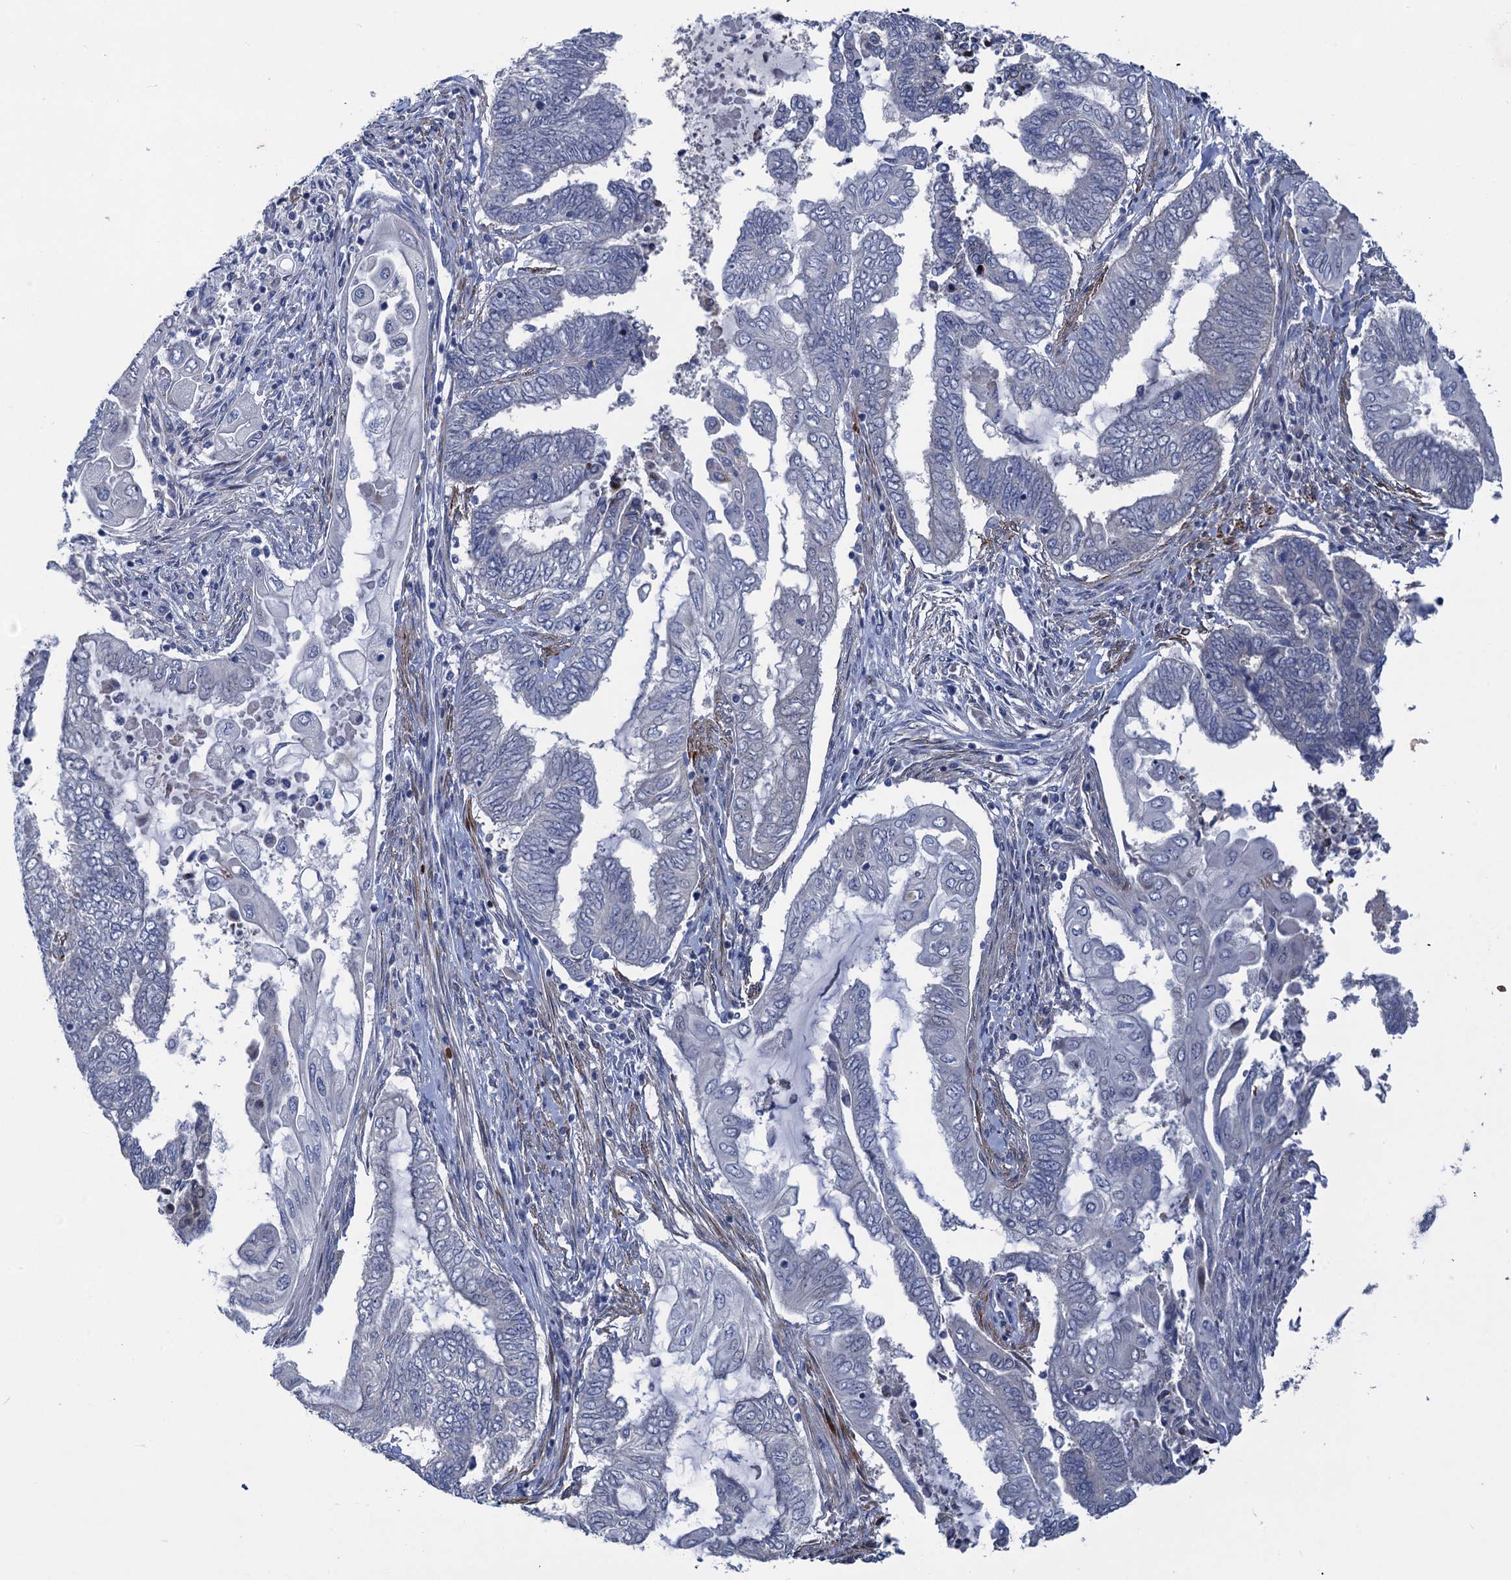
{"staining": {"intensity": "negative", "quantity": "none", "location": "none"}, "tissue": "endometrial cancer", "cell_type": "Tumor cells", "image_type": "cancer", "snomed": [{"axis": "morphology", "description": "Adenocarcinoma, NOS"}, {"axis": "topography", "description": "Uterus"}, {"axis": "topography", "description": "Endometrium"}], "caption": "IHC of adenocarcinoma (endometrial) displays no staining in tumor cells.", "gene": "ESYT3", "patient": {"sex": "female", "age": 70}}